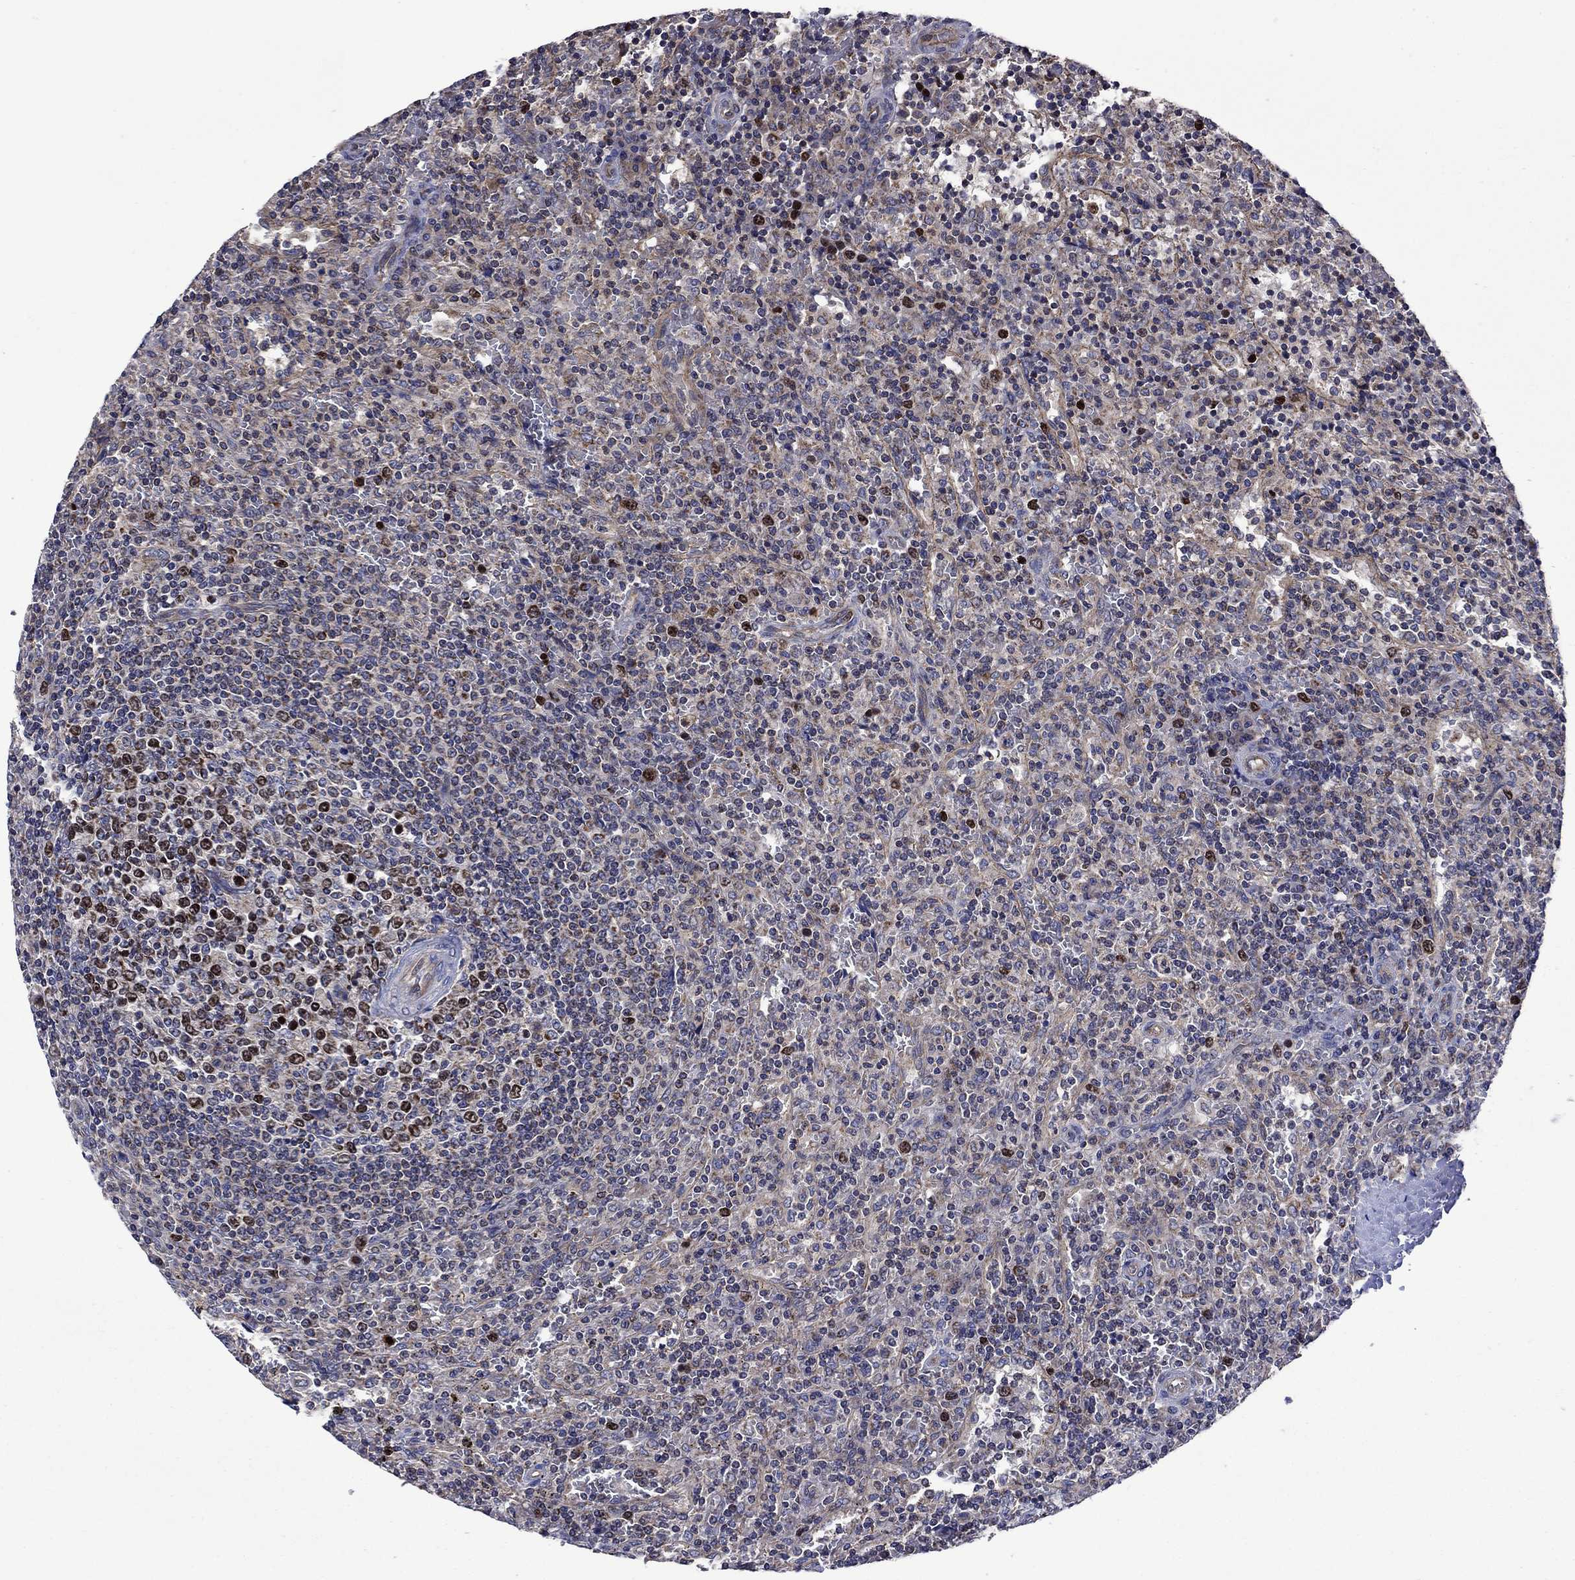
{"staining": {"intensity": "moderate", "quantity": "<25%", "location": "nuclear"}, "tissue": "lymphoma", "cell_type": "Tumor cells", "image_type": "cancer", "snomed": [{"axis": "morphology", "description": "Malignant lymphoma, non-Hodgkin's type, Low grade"}, {"axis": "topography", "description": "Spleen"}], "caption": "Tumor cells demonstrate low levels of moderate nuclear expression in about <25% of cells in lymphoma. (DAB (3,3'-diaminobenzidine) IHC, brown staining for protein, blue staining for nuclei).", "gene": "KIF22", "patient": {"sex": "male", "age": 62}}